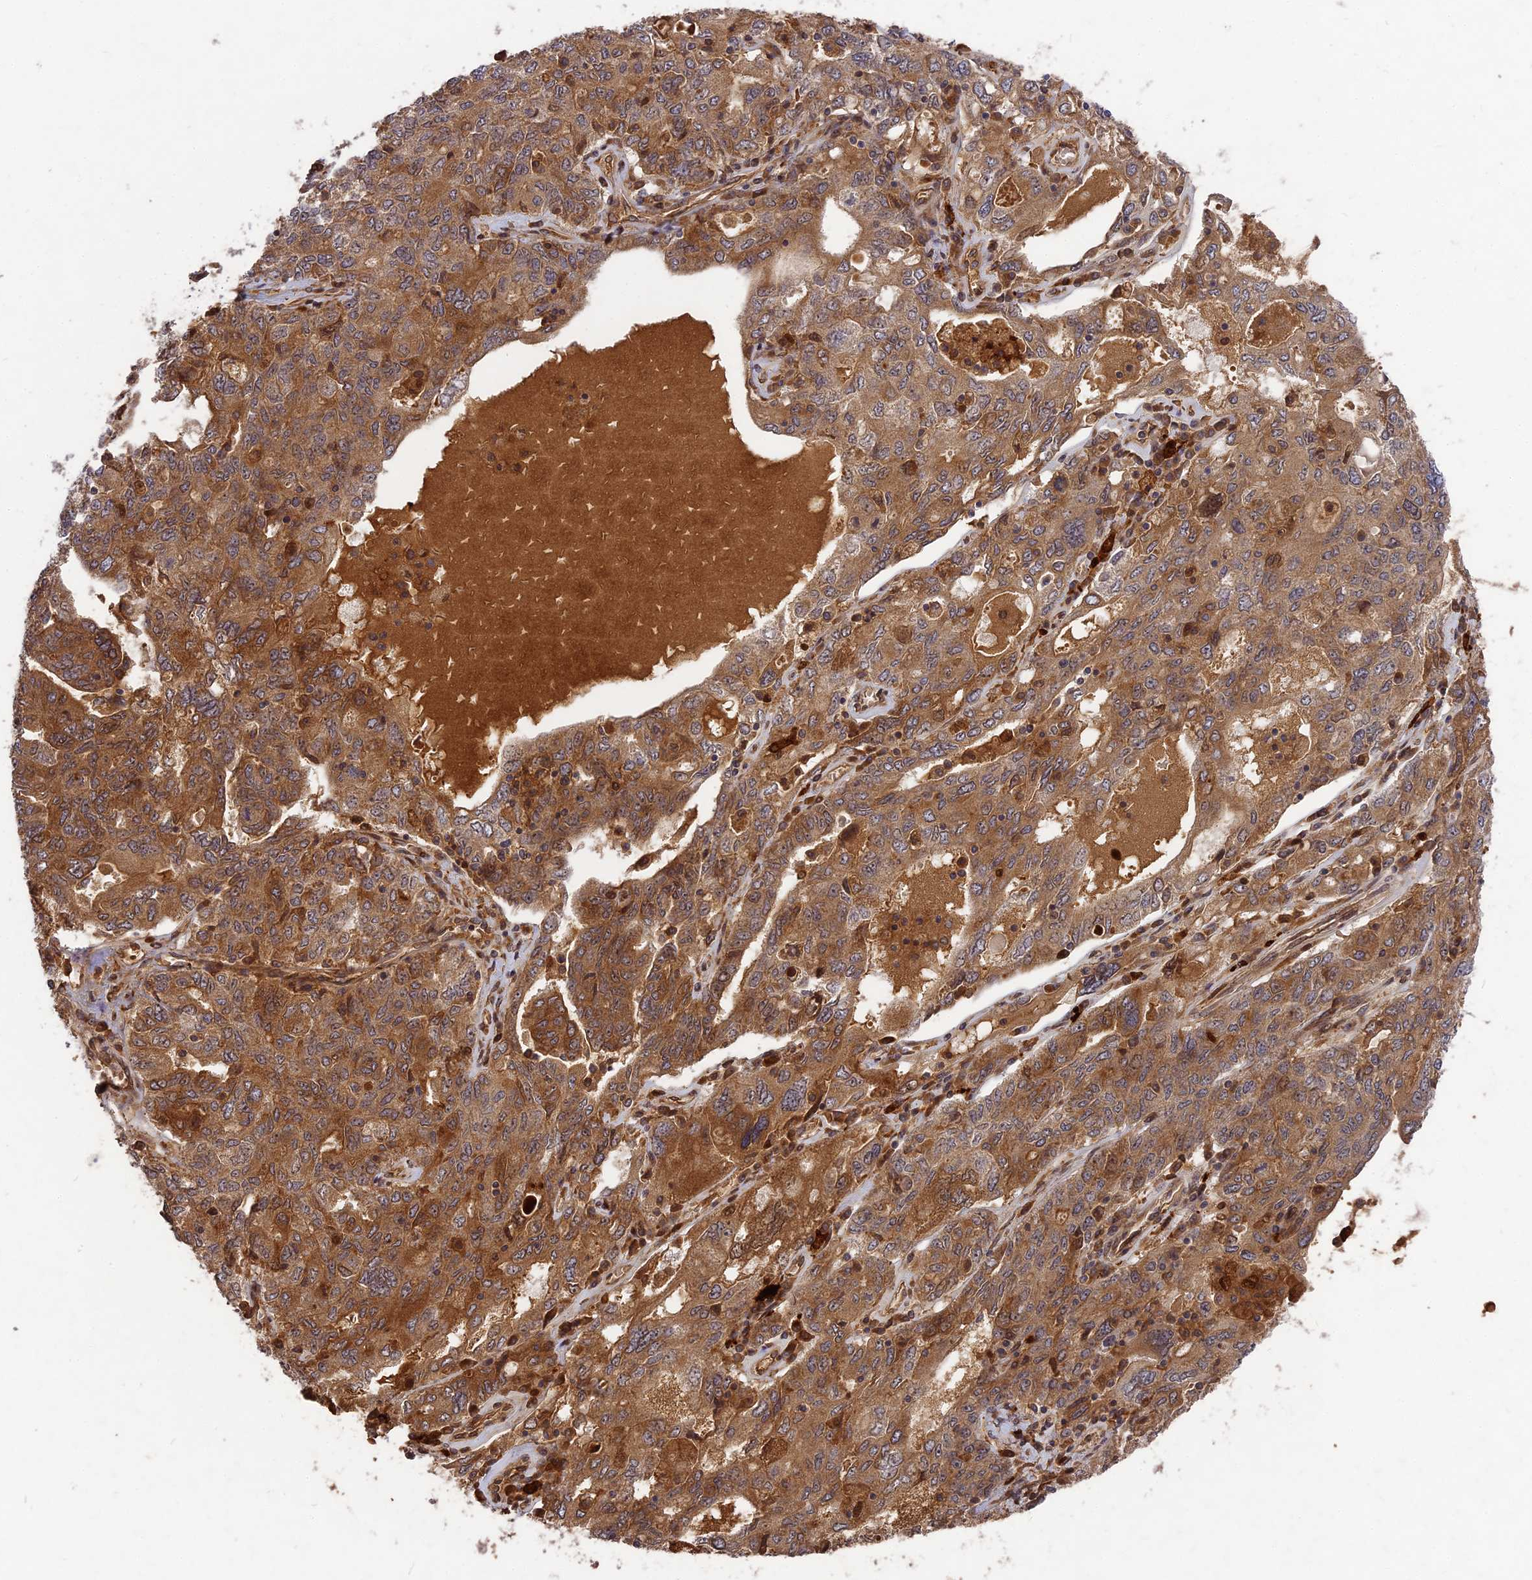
{"staining": {"intensity": "moderate", "quantity": ">75%", "location": "cytoplasmic/membranous"}, "tissue": "ovarian cancer", "cell_type": "Tumor cells", "image_type": "cancer", "snomed": [{"axis": "morphology", "description": "Carcinoma, endometroid"}, {"axis": "topography", "description": "Ovary"}], "caption": "An image showing moderate cytoplasmic/membranous positivity in about >75% of tumor cells in ovarian cancer (endometroid carcinoma), as visualized by brown immunohistochemical staining.", "gene": "TMUB2", "patient": {"sex": "female", "age": 62}}